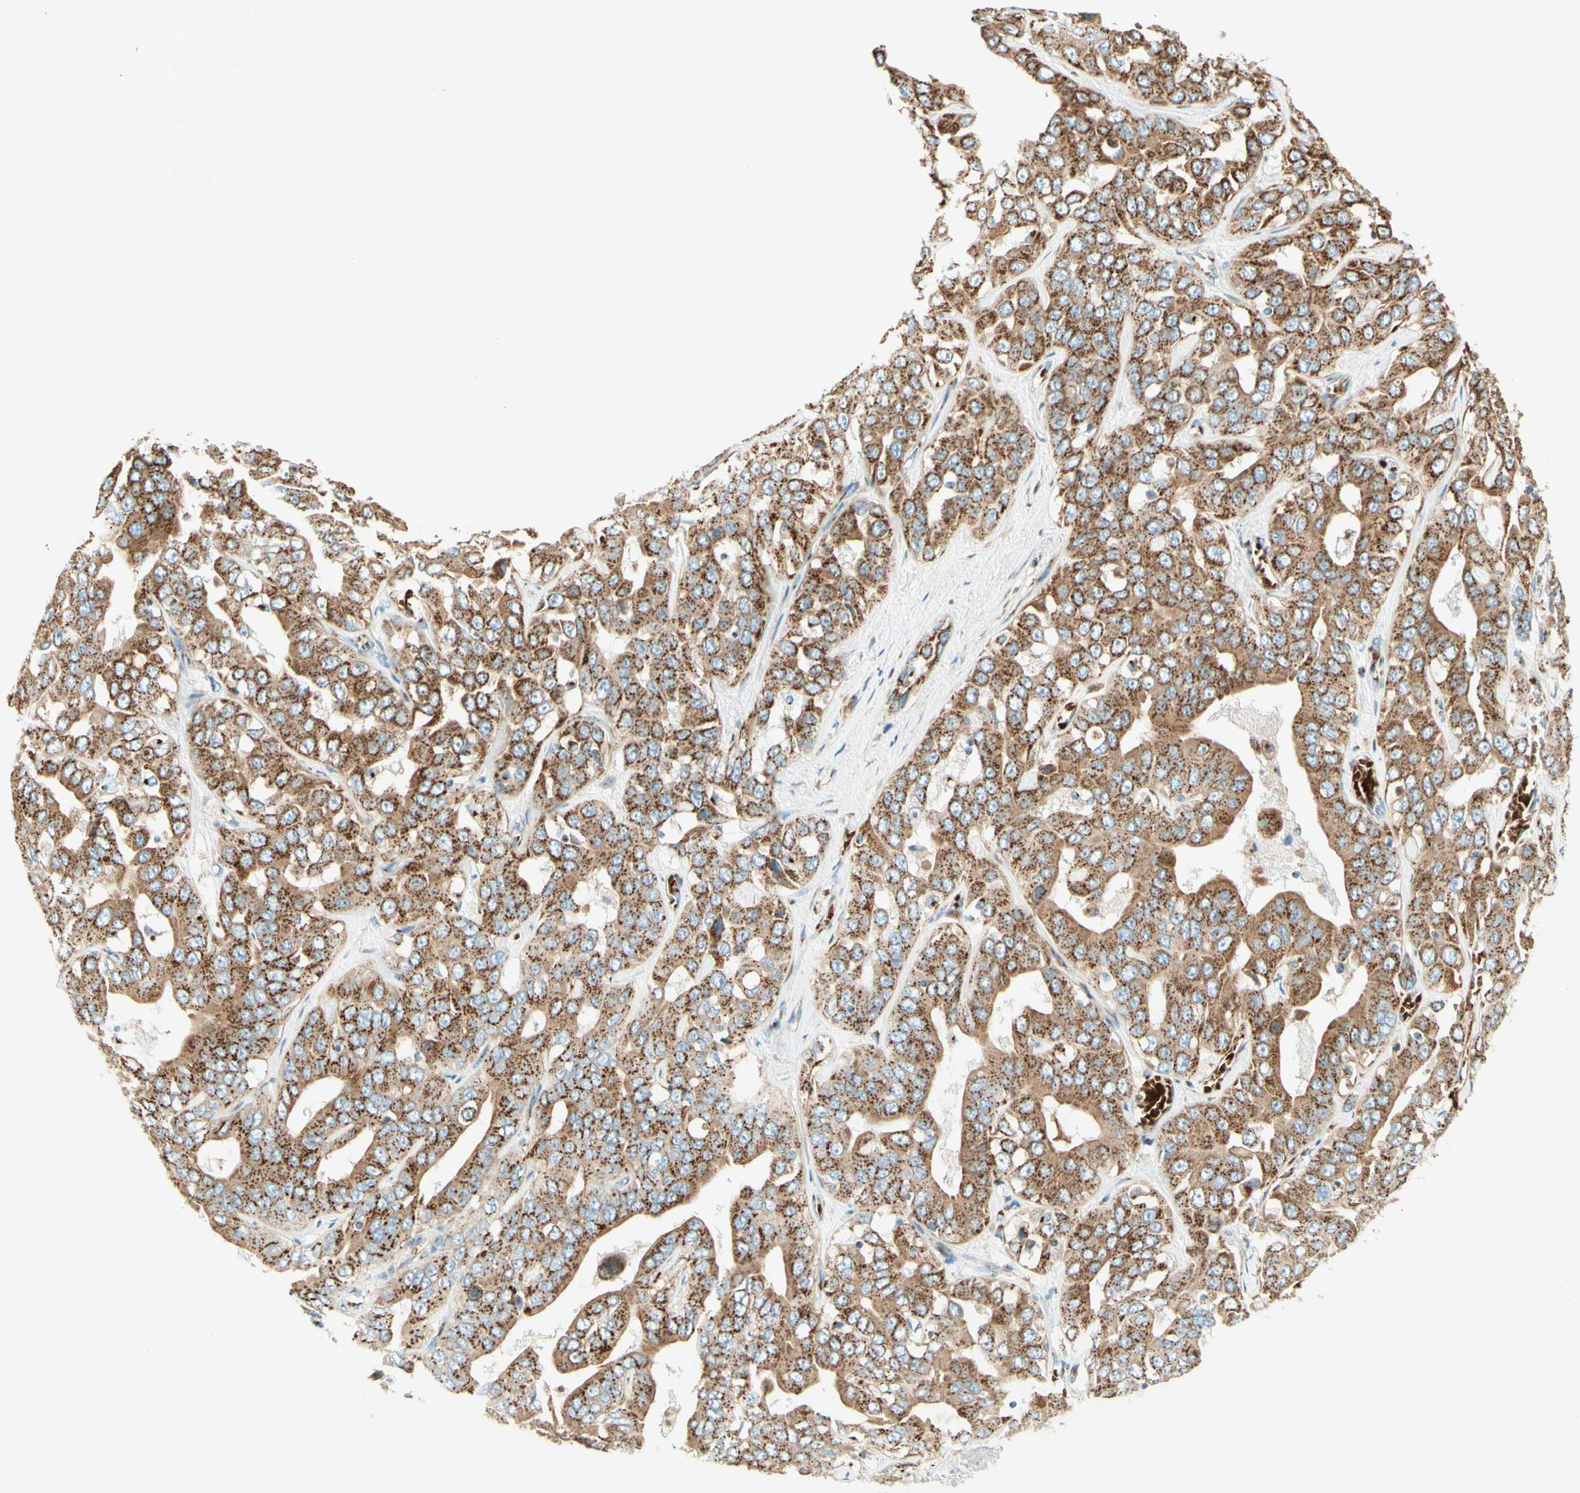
{"staining": {"intensity": "strong", "quantity": ">75%", "location": "cytoplasmic/membranous"}, "tissue": "liver cancer", "cell_type": "Tumor cells", "image_type": "cancer", "snomed": [{"axis": "morphology", "description": "Cholangiocarcinoma"}, {"axis": "topography", "description": "Liver"}], "caption": "The image reveals staining of liver cancer (cholangiocarcinoma), revealing strong cytoplasmic/membranous protein expression (brown color) within tumor cells.", "gene": "GOLGB1", "patient": {"sex": "female", "age": 52}}